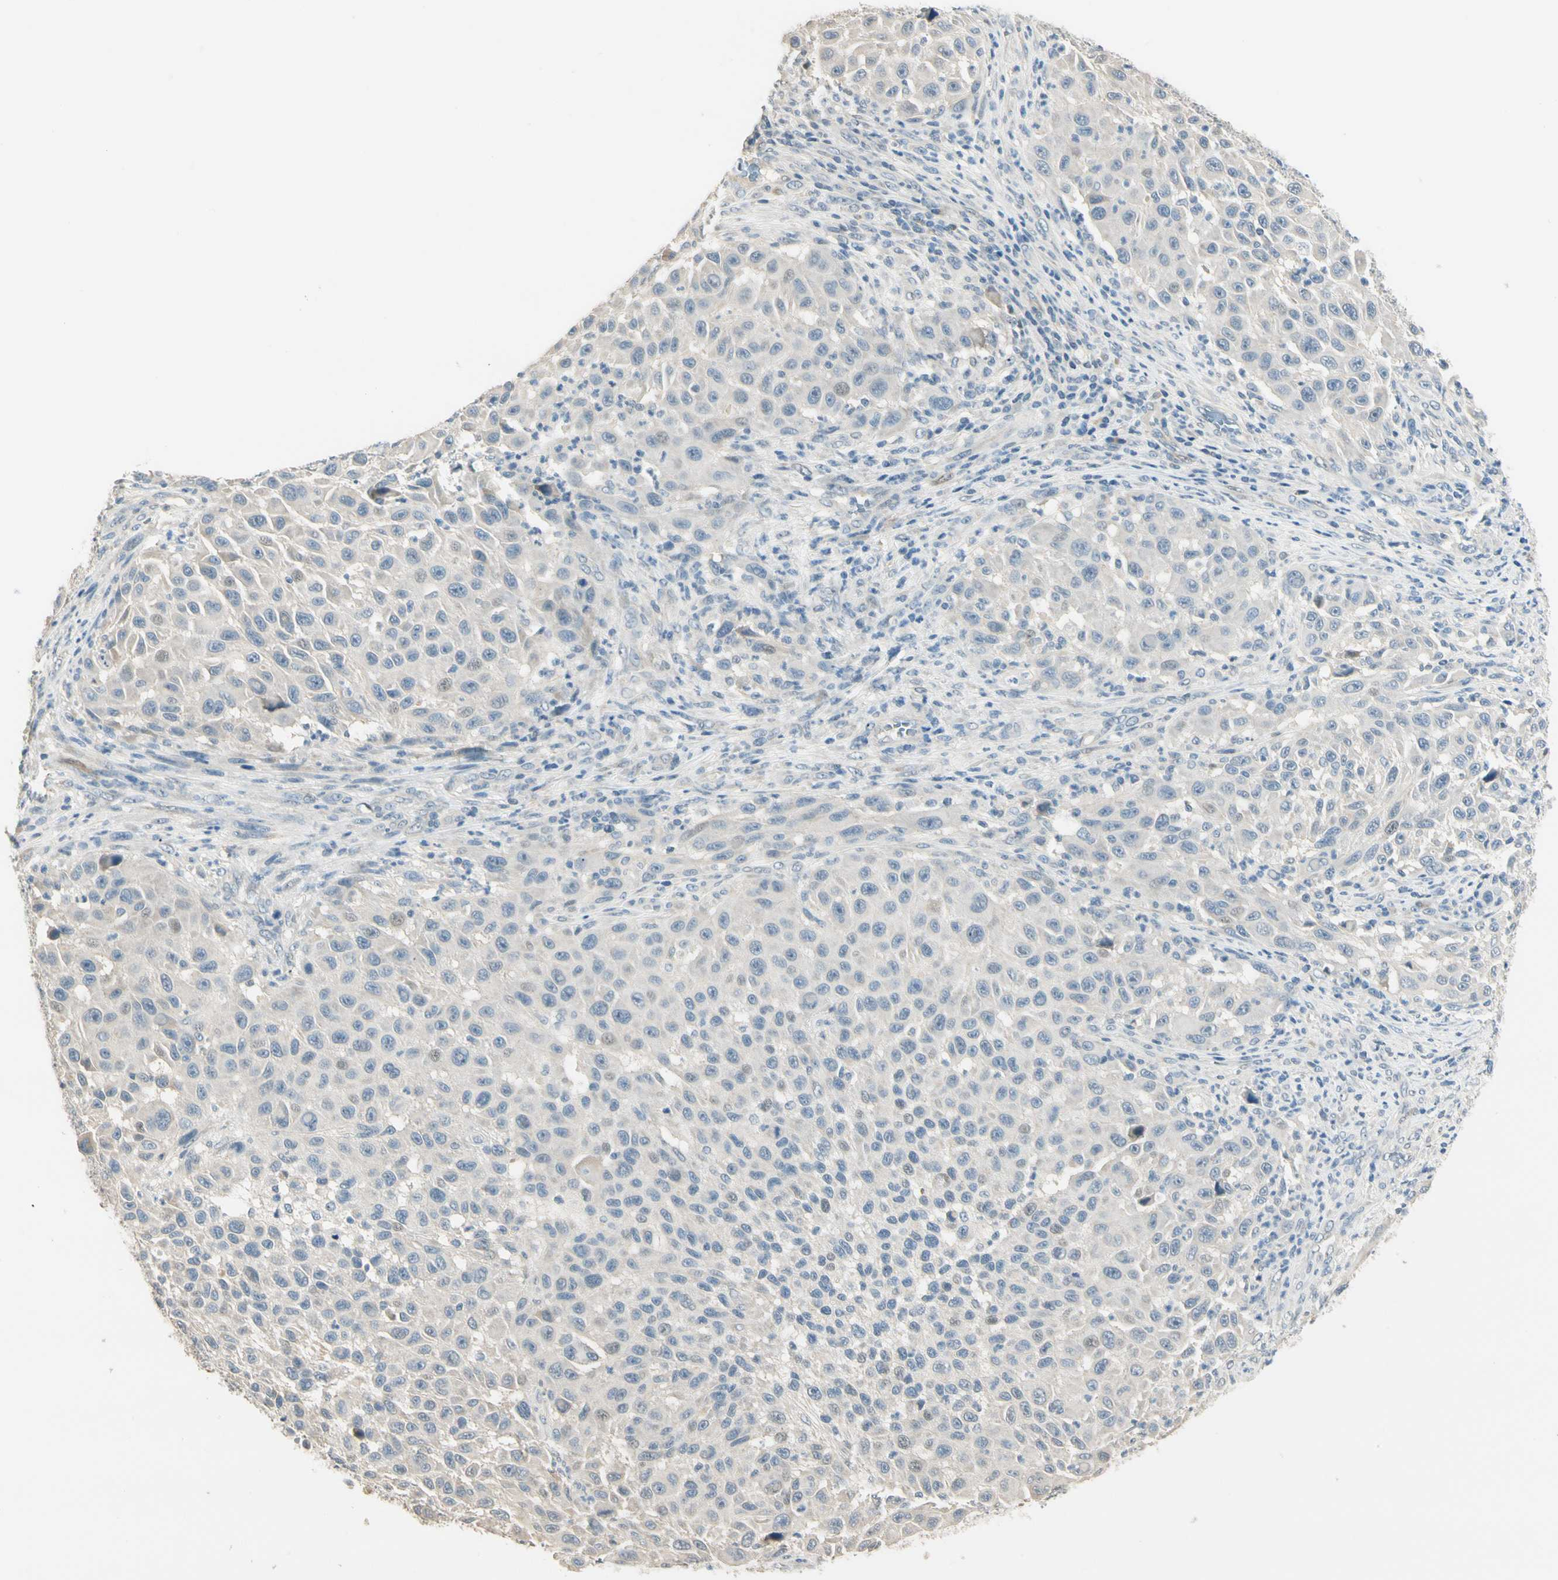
{"staining": {"intensity": "negative", "quantity": "none", "location": "none"}, "tissue": "melanoma", "cell_type": "Tumor cells", "image_type": "cancer", "snomed": [{"axis": "morphology", "description": "Malignant melanoma, Metastatic site"}, {"axis": "topography", "description": "Lymph node"}], "caption": "Immunohistochemical staining of human malignant melanoma (metastatic site) displays no significant expression in tumor cells.", "gene": "GNE", "patient": {"sex": "male", "age": 61}}